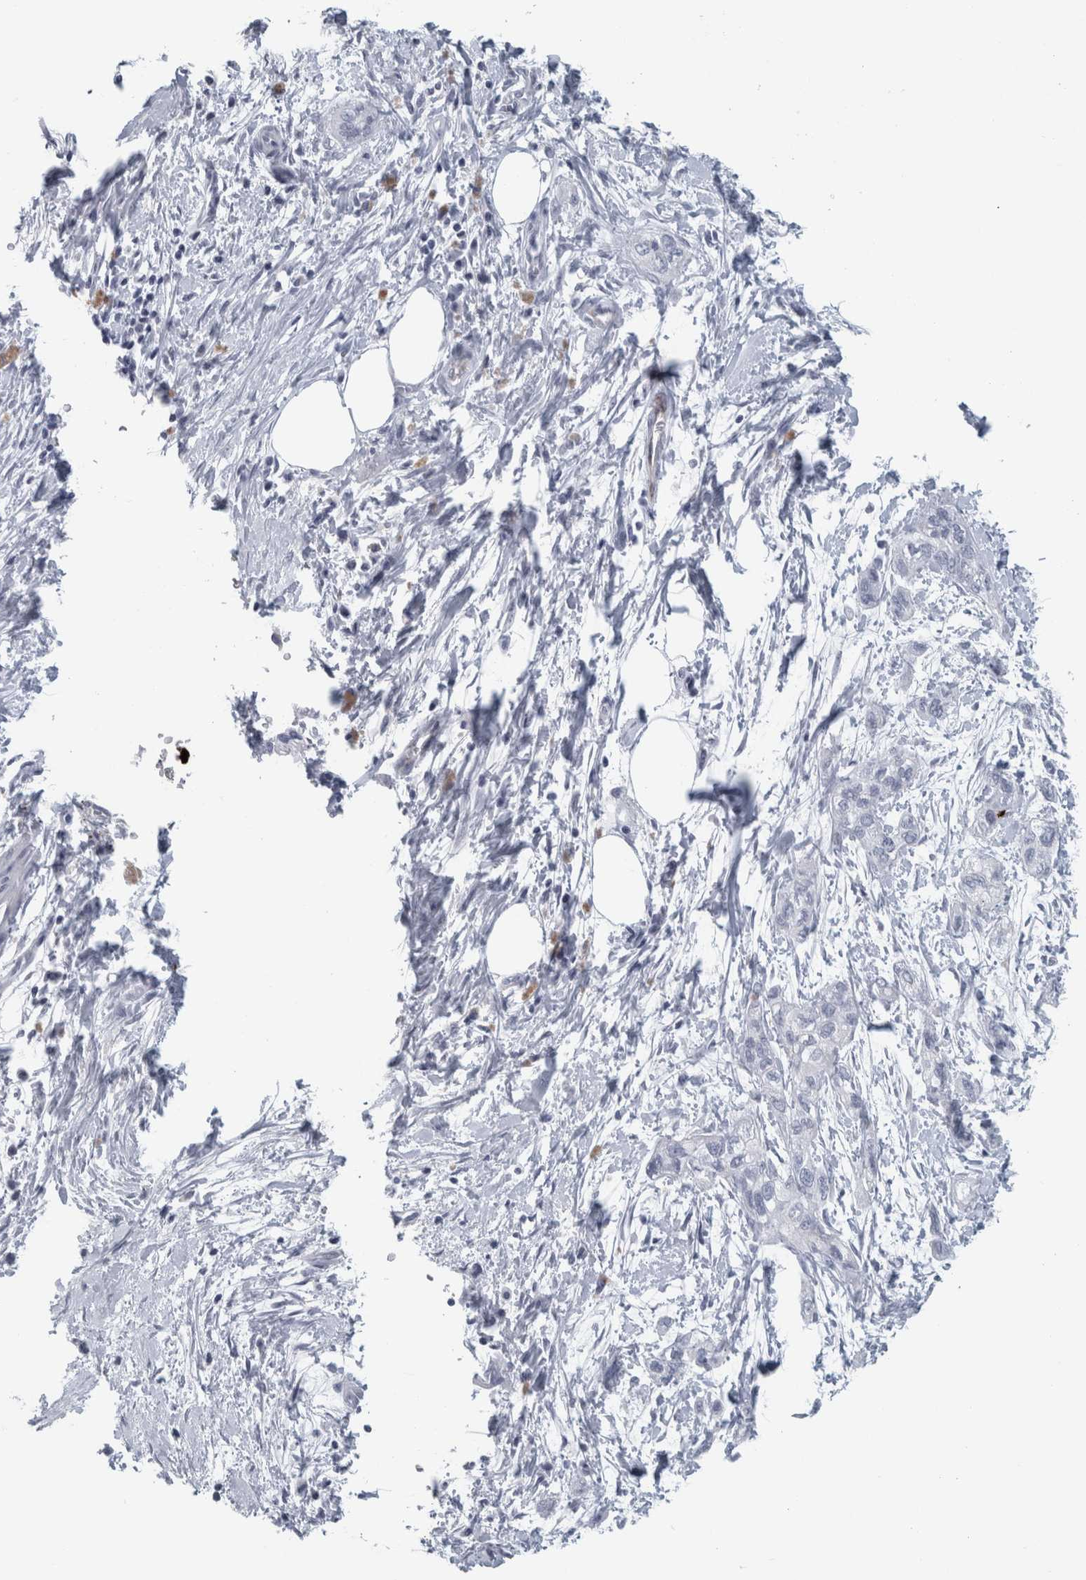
{"staining": {"intensity": "negative", "quantity": "none", "location": "none"}, "tissue": "pancreatic cancer", "cell_type": "Tumor cells", "image_type": "cancer", "snomed": [{"axis": "morphology", "description": "Adenocarcinoma, NOS"}, {"axis": "topography", "description": "Pancreas"}], "caption": "Immunohistochemical staining of human pancreatic cancer exhibits no significant expression in tumor cells.", "gene": "CPE", "patient": {"sex": "male", "age": 74}}